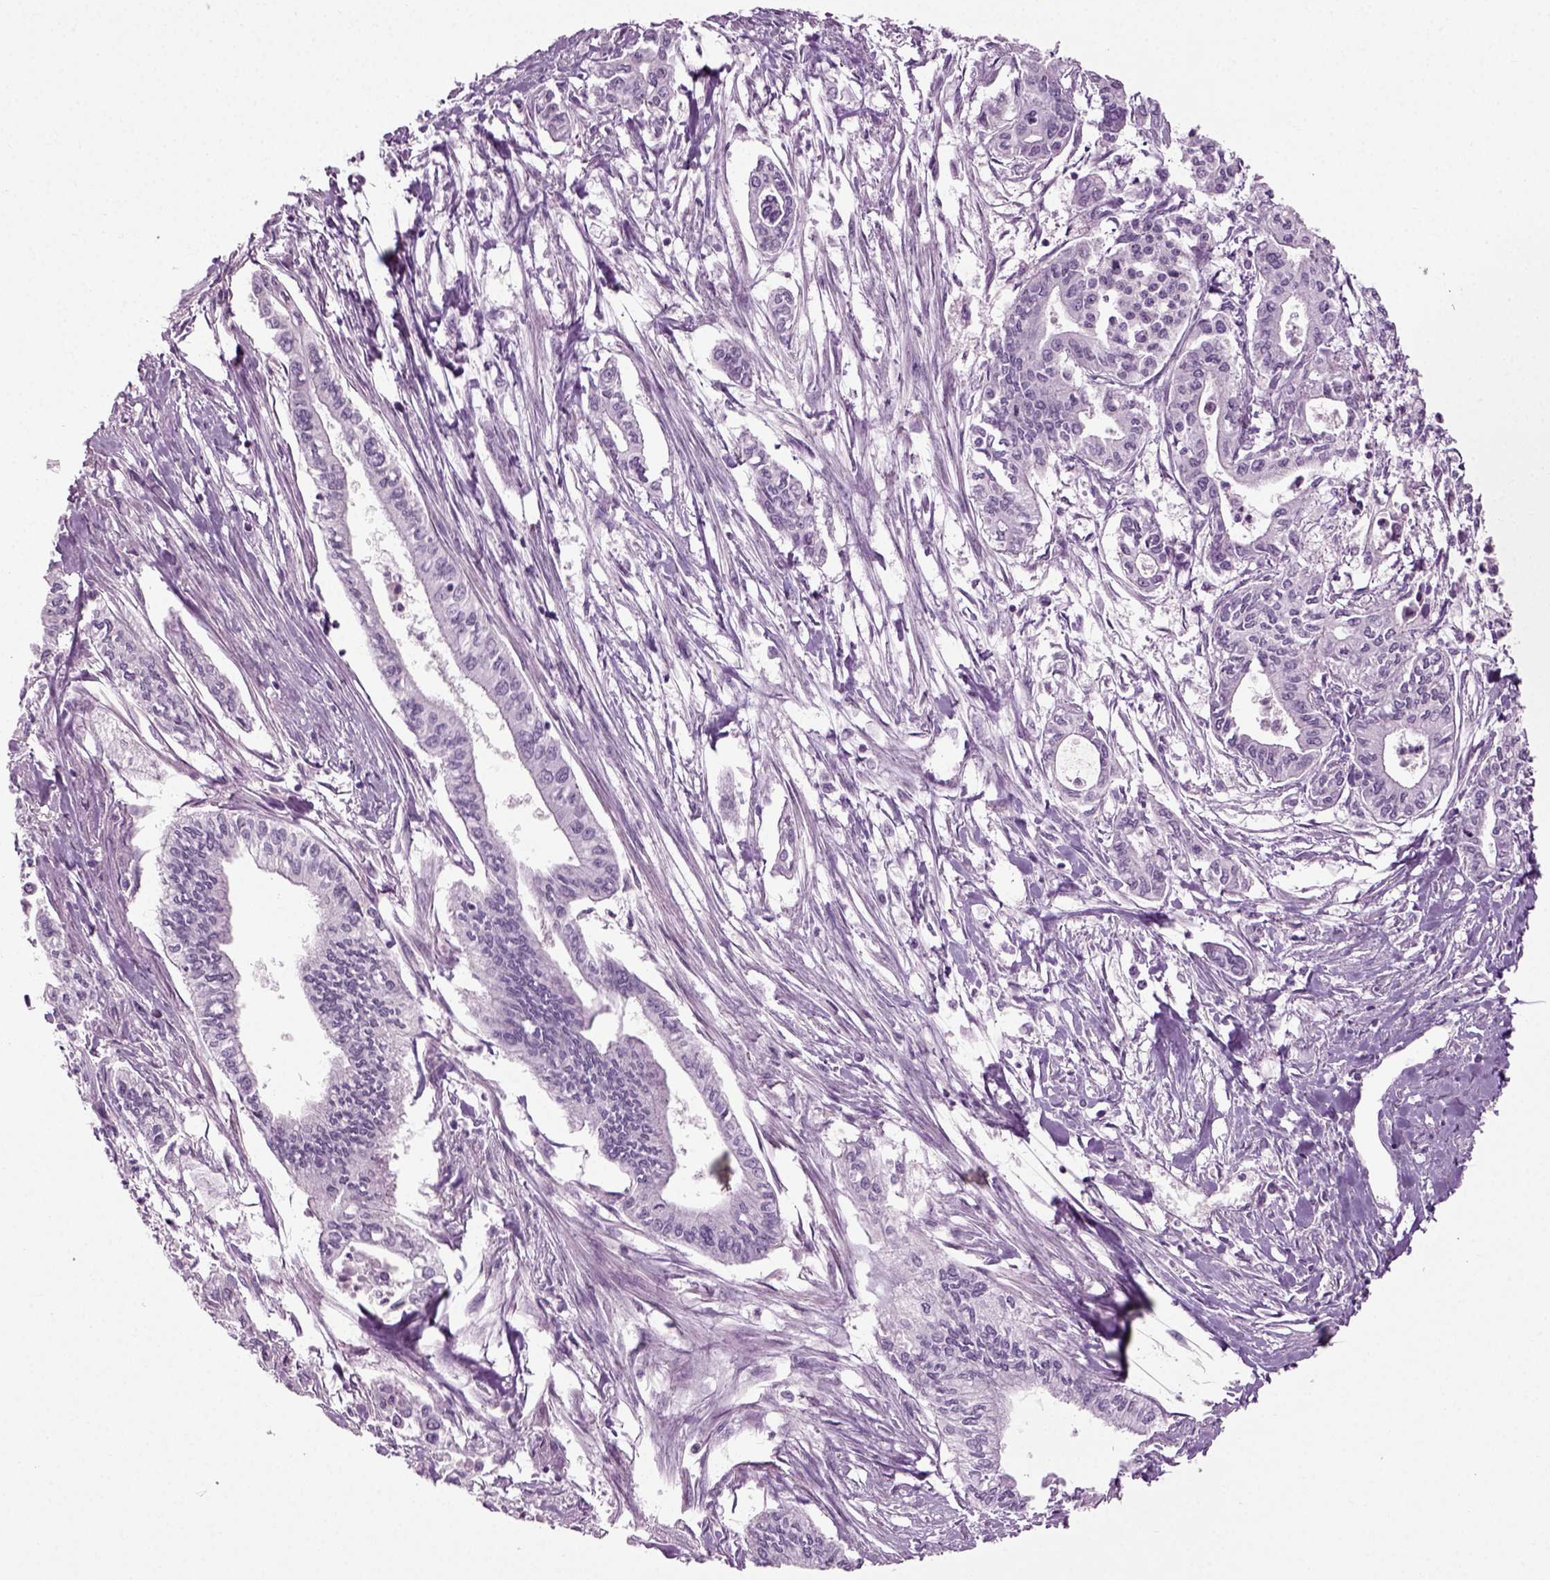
{"staining": {"intensity": "negative", "quantity": "none", "location": "none"}, "tissue": "pancreatic cancer", "cell_type": "Tumor cells", "image_type": "cancer", "snomed": [{"axis": "morphology", "description": "Adenocarcinoma, NOS"}, {"axis": "topography", "description": "Pancreas"}], "caption": "High power microscopy image of an immunohistochemistry (IHC) image of adenocarcinoma (pancreatic), revealing no significant staining in tumor cells.", "gene": "ZC2HC1C", "patient": {"sex": "male", "age": 60}}